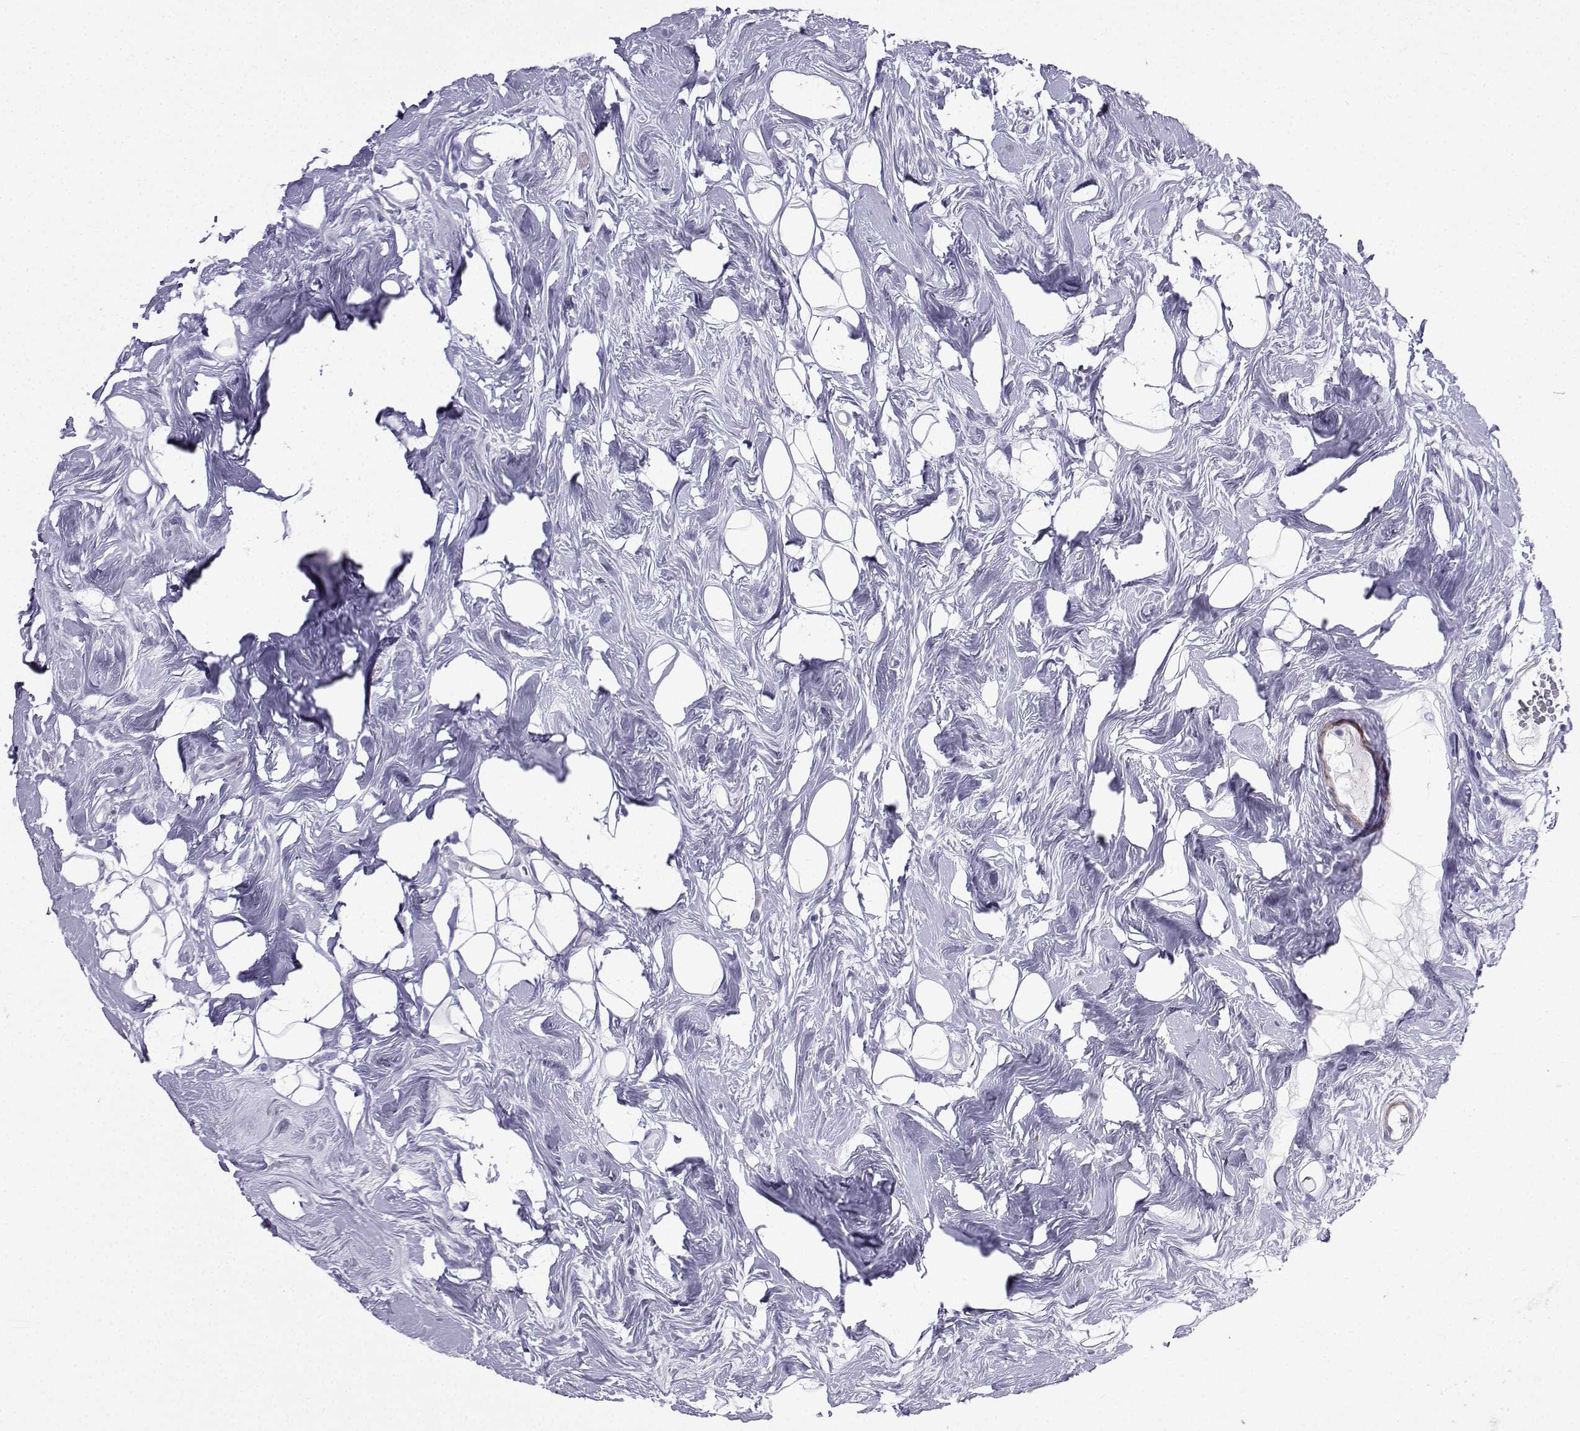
{"staining": {"intensity": "negative", "quantity": "none", "location": "none"}, "tissue": "breast cancer", "cell_type": "Tumor cells", "image_type": "cancer", "snomed": [{"axis": "morphology", "description": "Lobular carcinoma"}, {"axis": "topography", "description": "Breast"}], "caption": "The immunohistochemistry (IHC) photomicrograph has no significant expression in tumor cells of breast lobular carcinoma tissue.", "gene": "KCNF1", "patient": {"sex": "female", "age": 49}}